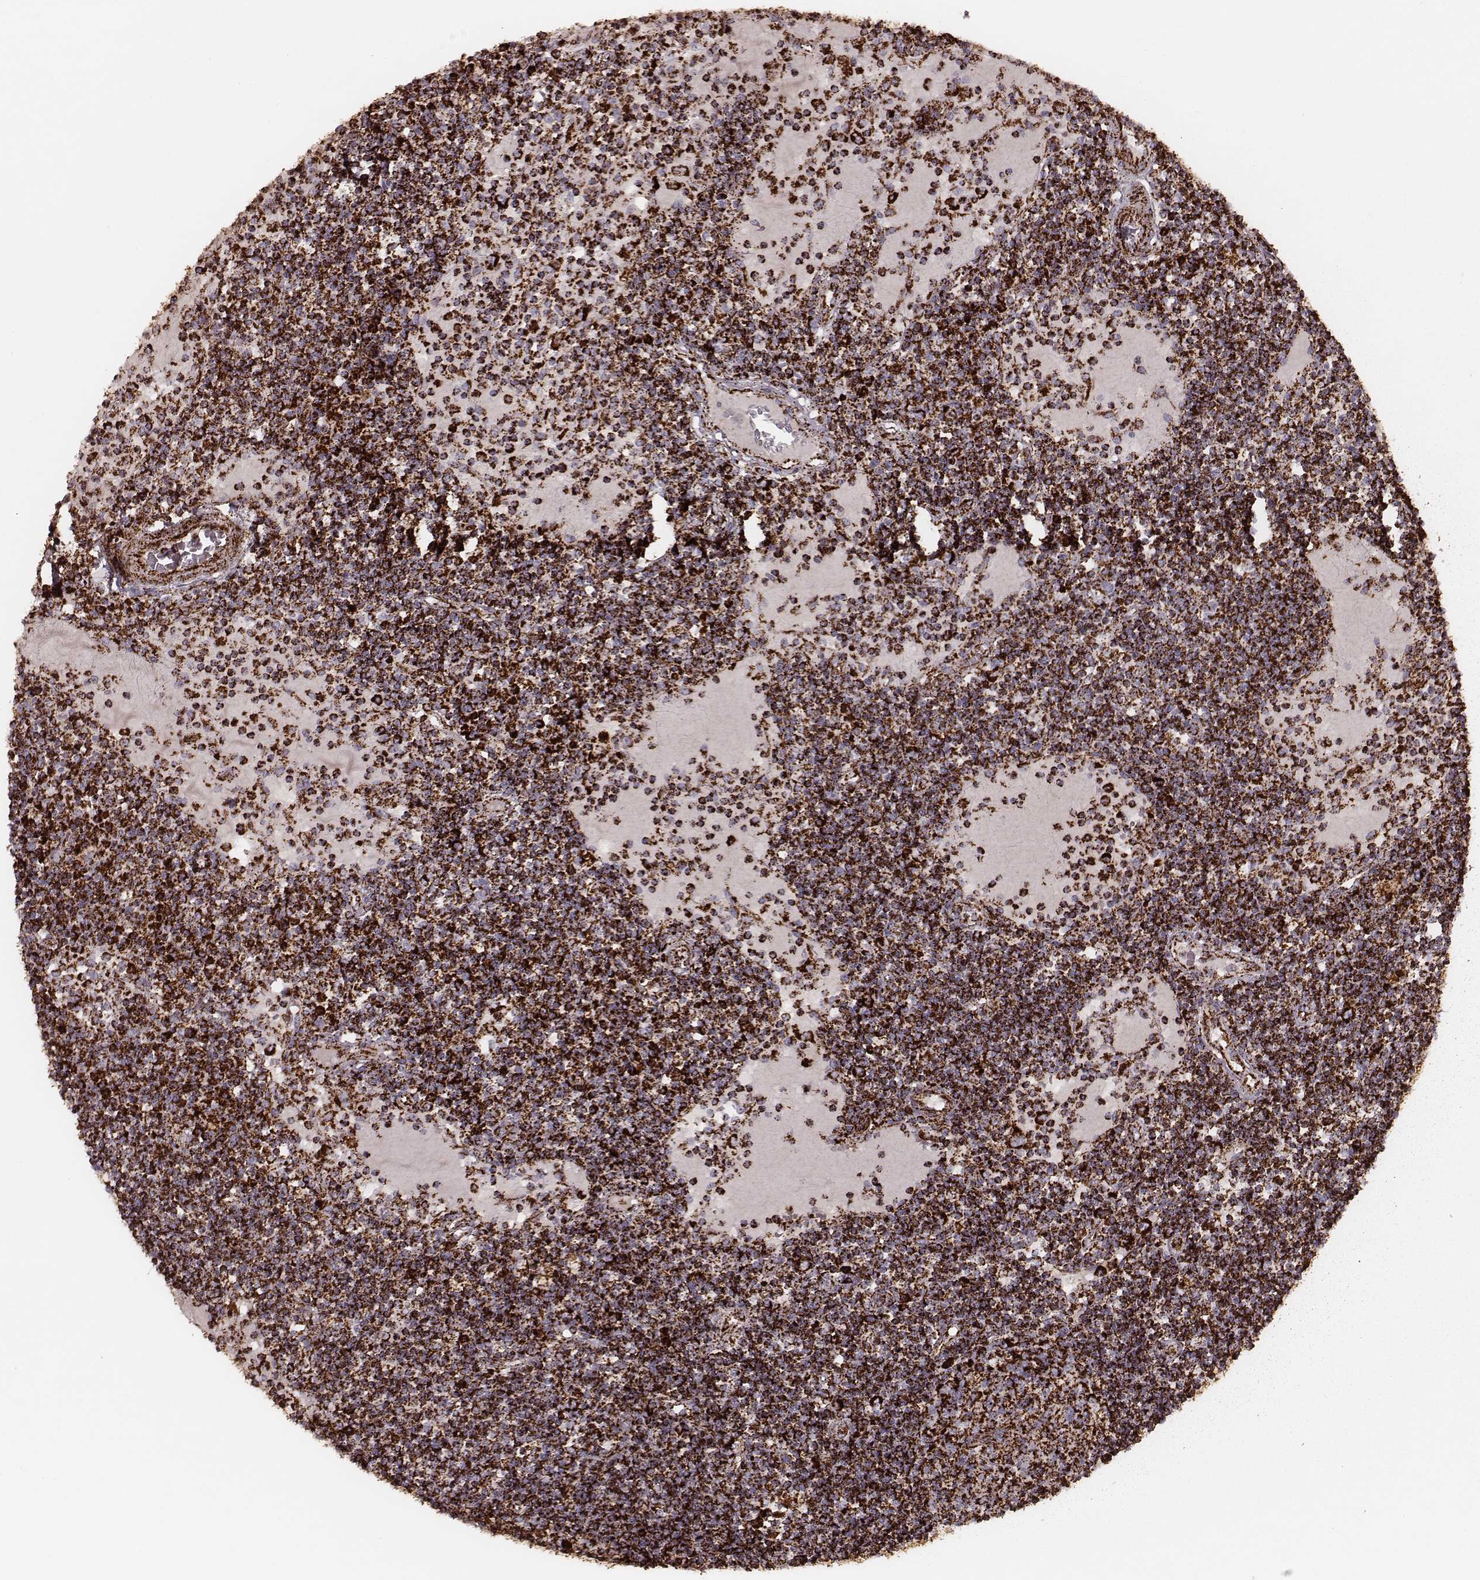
{"staining": {"intensity": "strong", "quantity": ">75%", "location": "cytoplasmic/membranous"}, "tissue": "lymph node", "cell_type": "Germinal center cells", "image_type": "normal", "snomed": [{"axis": "morphology", "description": "Normal tissue, NOS"}, {"axis": "topography", "description": "Lymph node"}], "caption": "Immunohistochemistry micrograph of benign human lymph node stained for a protein (brown), which displays high levels of strong cytoplasmic/membranous staining in about >75% of germinal center cells.", "gene": "TUFM", "patient": {"sex": "female", "age": 72}}